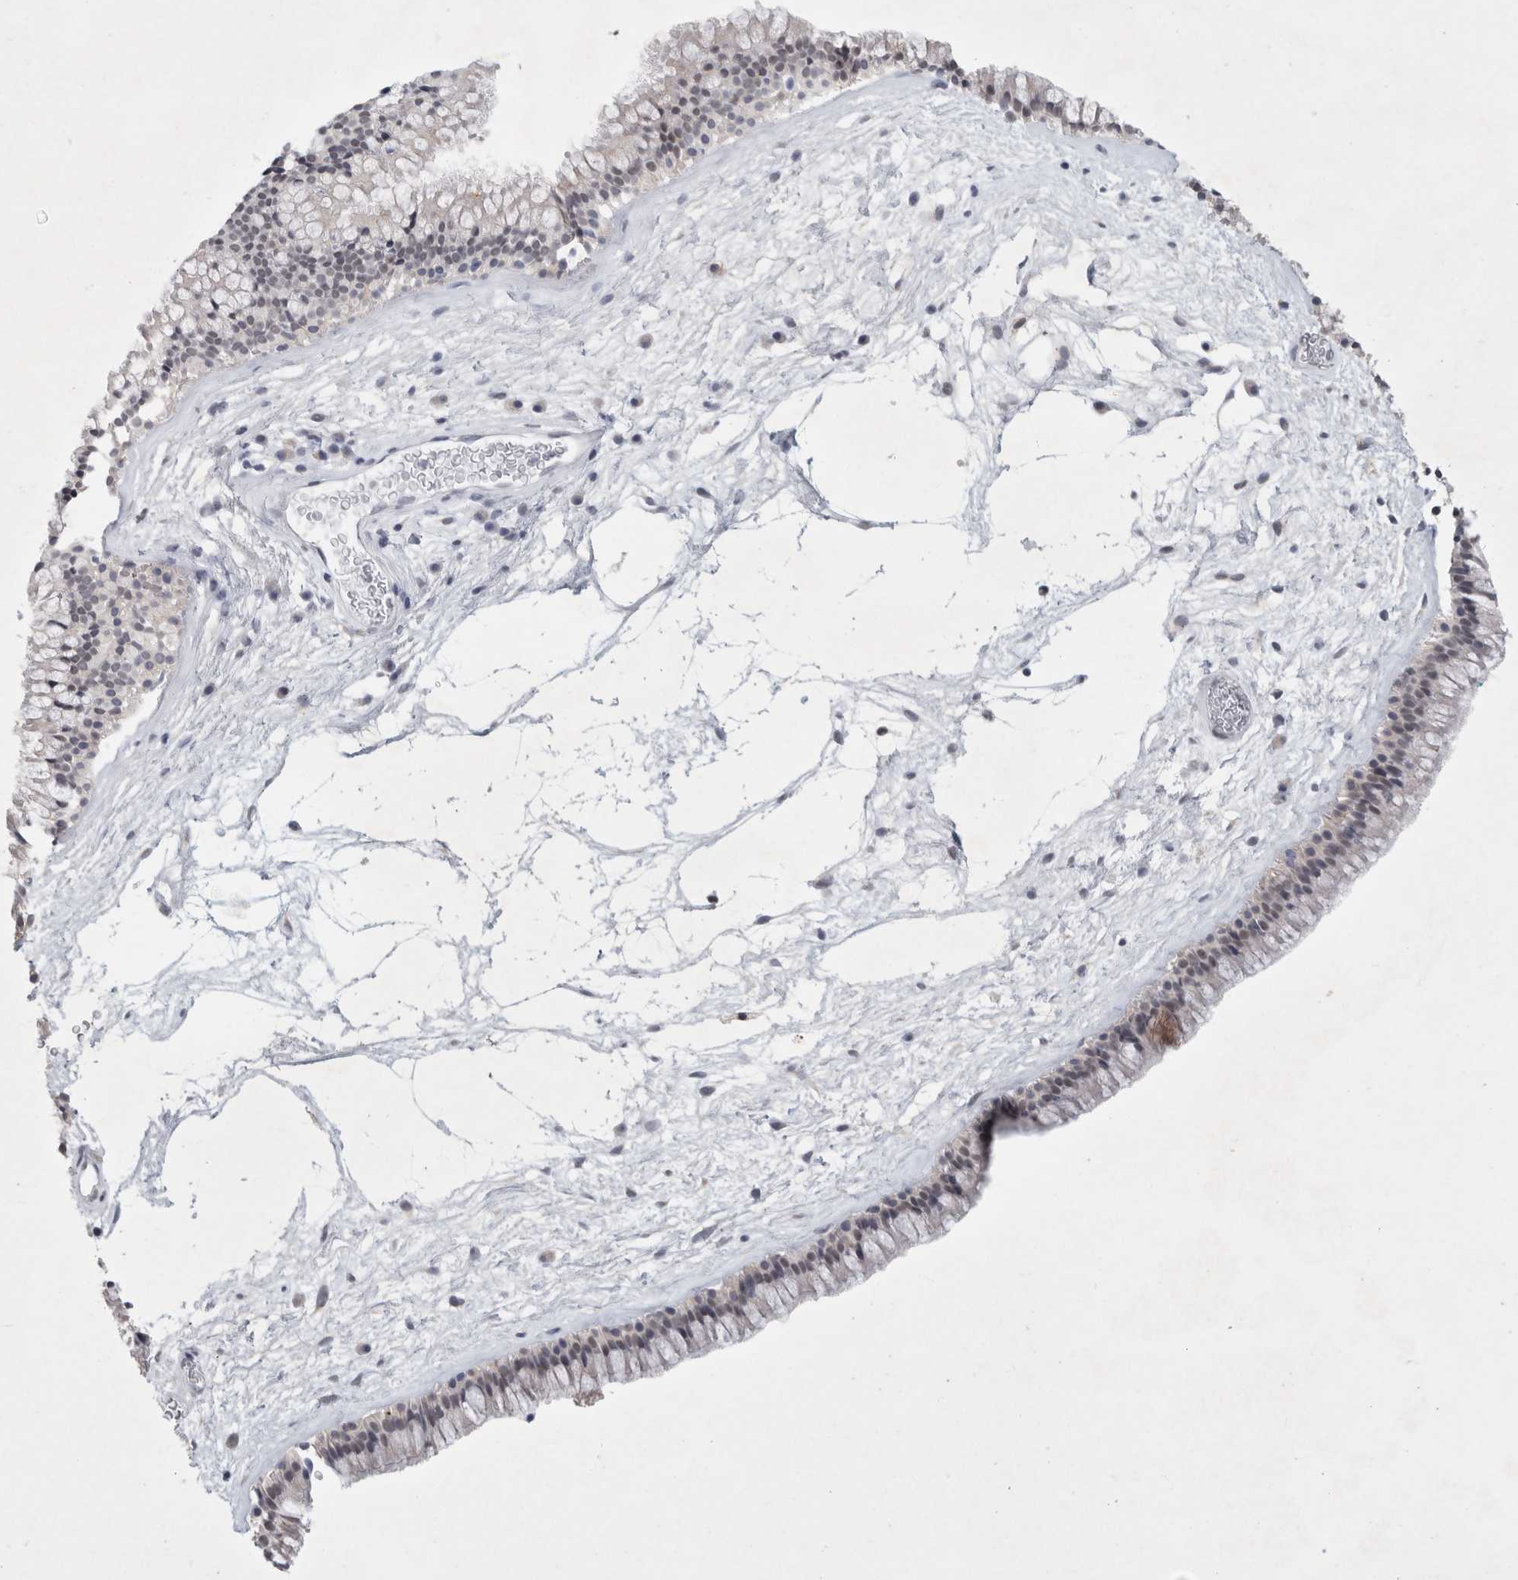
{"staining": {"intensity": "weak", "quantity": "<25%", "location": "cytoplasmic/membranous"}, "tissue": "nasopharynx", "cell_type": "Respiratory epithelial cells", "image_type": "normal", "snomed": [{"axis": "morphology", "description": "Normal tissue, NOS"}, {"axis": "morphology", "description": "Inflammation, NOS"}, {"axis": "topography", "description": "Nasopharynx"}], "caption": "IHC micrograph of benign human nasopharynx stained for a protein (brown), which demonstrates no staining in respiratory epithelial cells.", "gene": "NIPA1", "patient": {"sex": "male", "age": 48}}